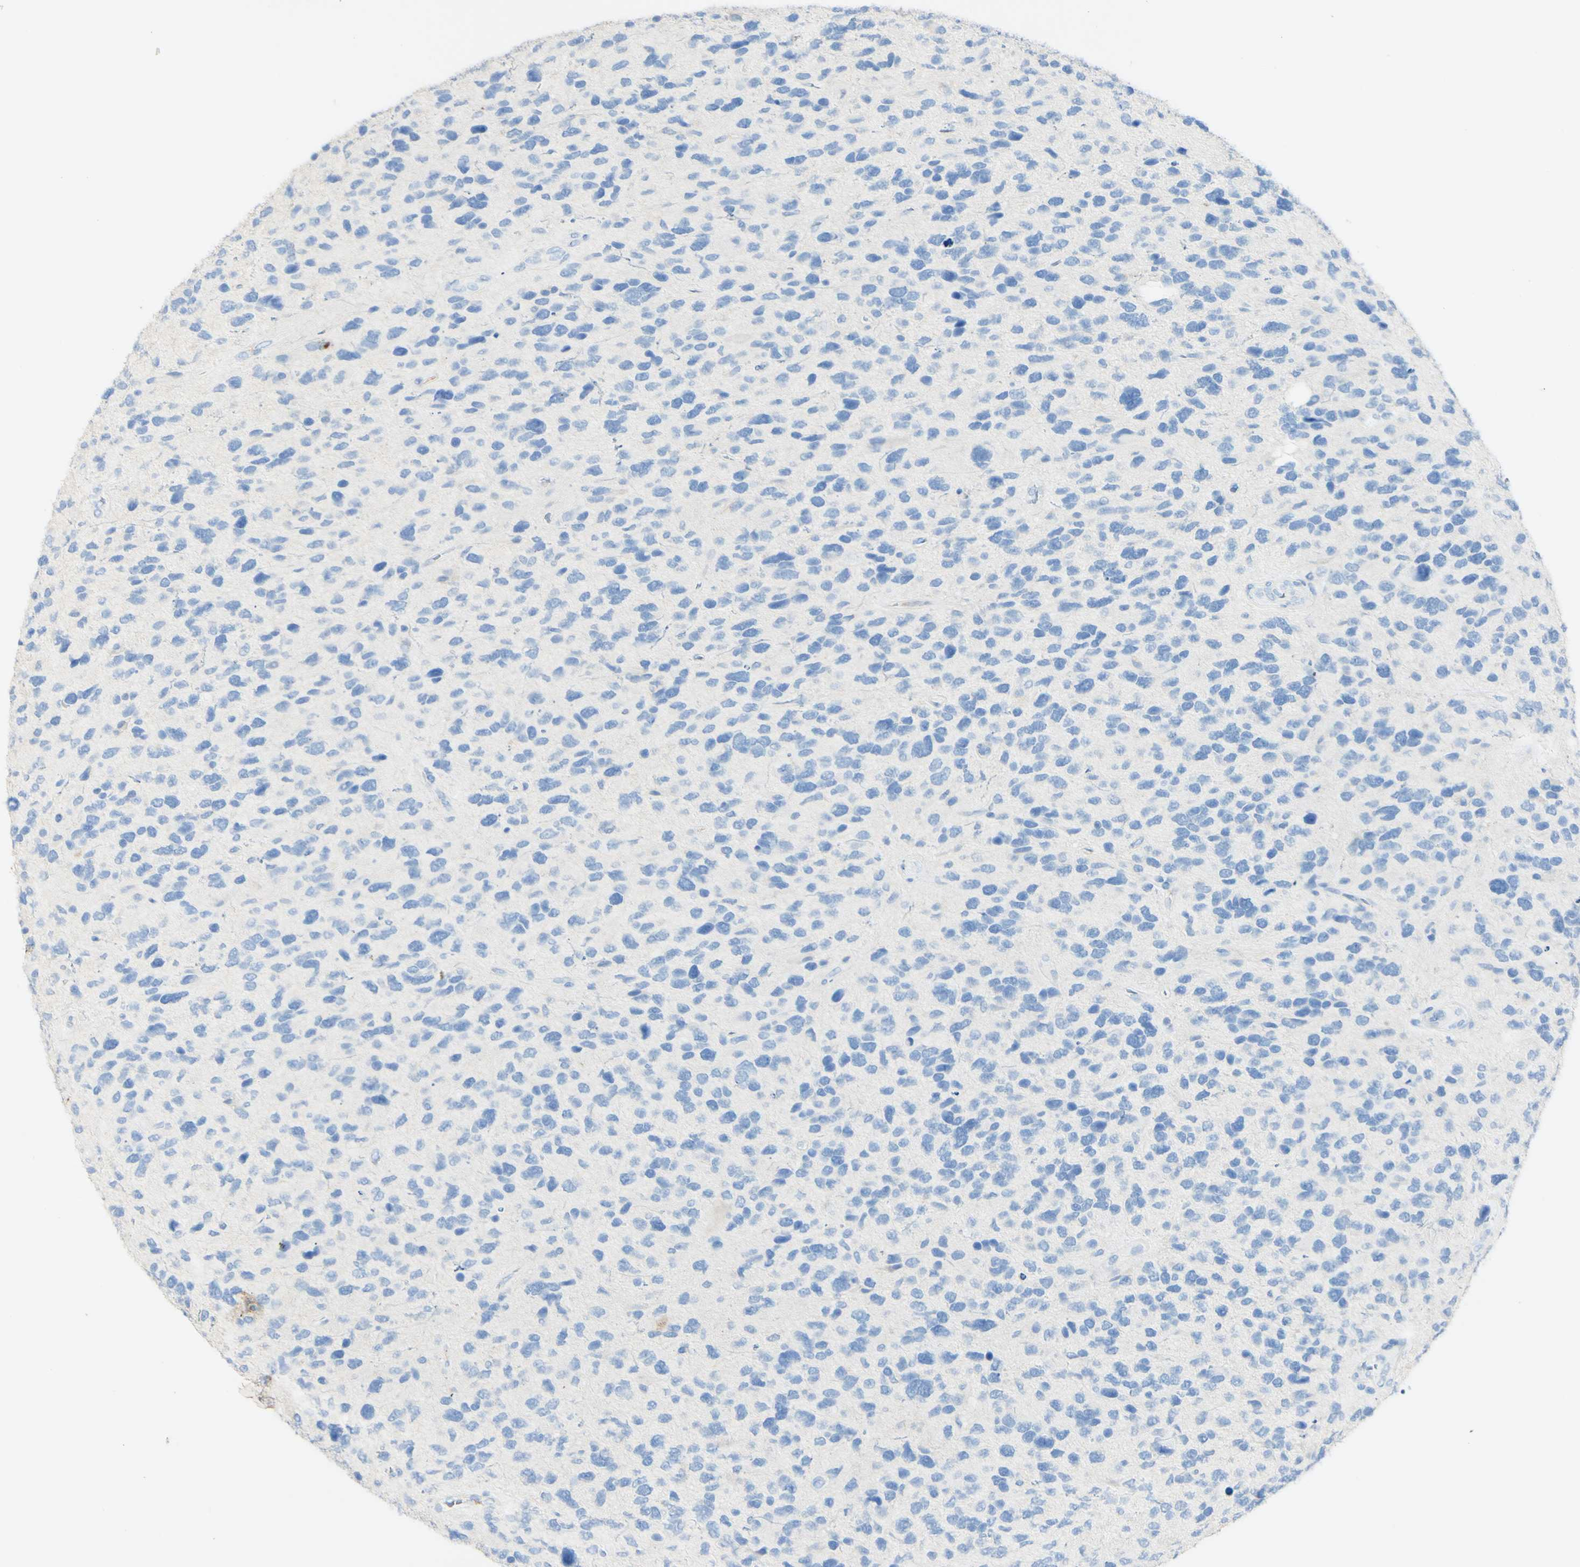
{"staining": {"intensity": "negative", "quantity": "none", "location": "none"}, "tissue": "glioma", "cell_type": "Tumor cells", "image_type": "cancer", "snomed": [{"axis": "morphology", "description": "Glioma, malignant, High grade"}, {"axis": "topography", "description": "Brain"}], "caption": "High magnification brightfield microscopy of malignant glioma (high-grade) stained with DAB (3,3'-diaminobenzidine) (brown) and counterstained with hematoxylin (blue): tumor cells show no significant positivity. (DAB IHC with hematoxylin counter stain).", "gene": "PIGR", "patient": {"sex": "female", "age": 58}}